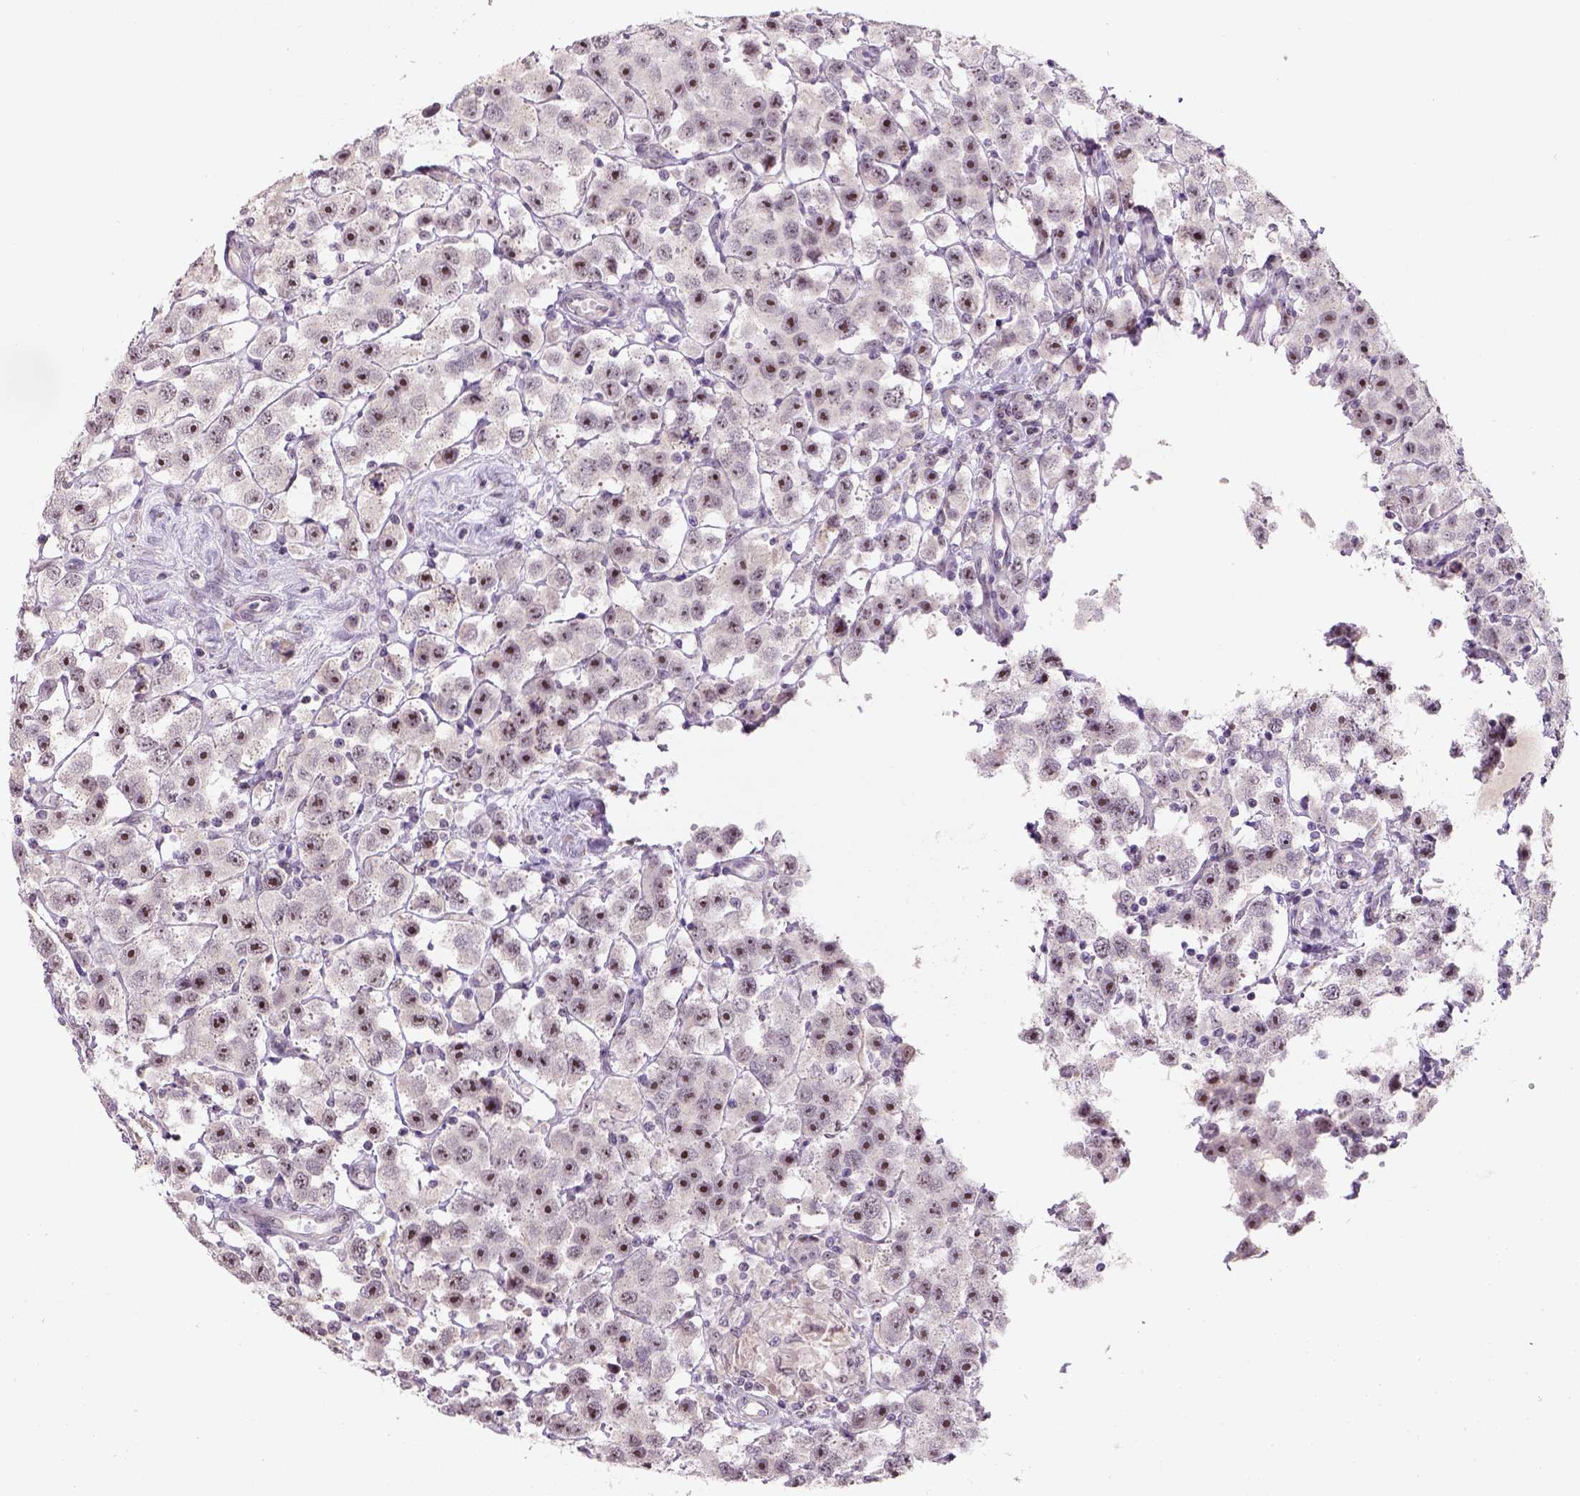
{"staining": {"intensity": "strong", "quantity": ">75%", "location": "nuclear"}, "tissue": "testis cancer", "cell_type": "Tumor cells", "image_type": "cancer", "snomed": [{"axis": "morphology", "description": "Seminoma, NOS"}, {"axis": "topography", "description": "Testis"}], "caption": "This is a histology image of IHC staining of testis cancer, which shows strong positivity in the nuclear of tumor cells.", "gene": "DDX50", "patient": {"sex": "male", "age": 45}}